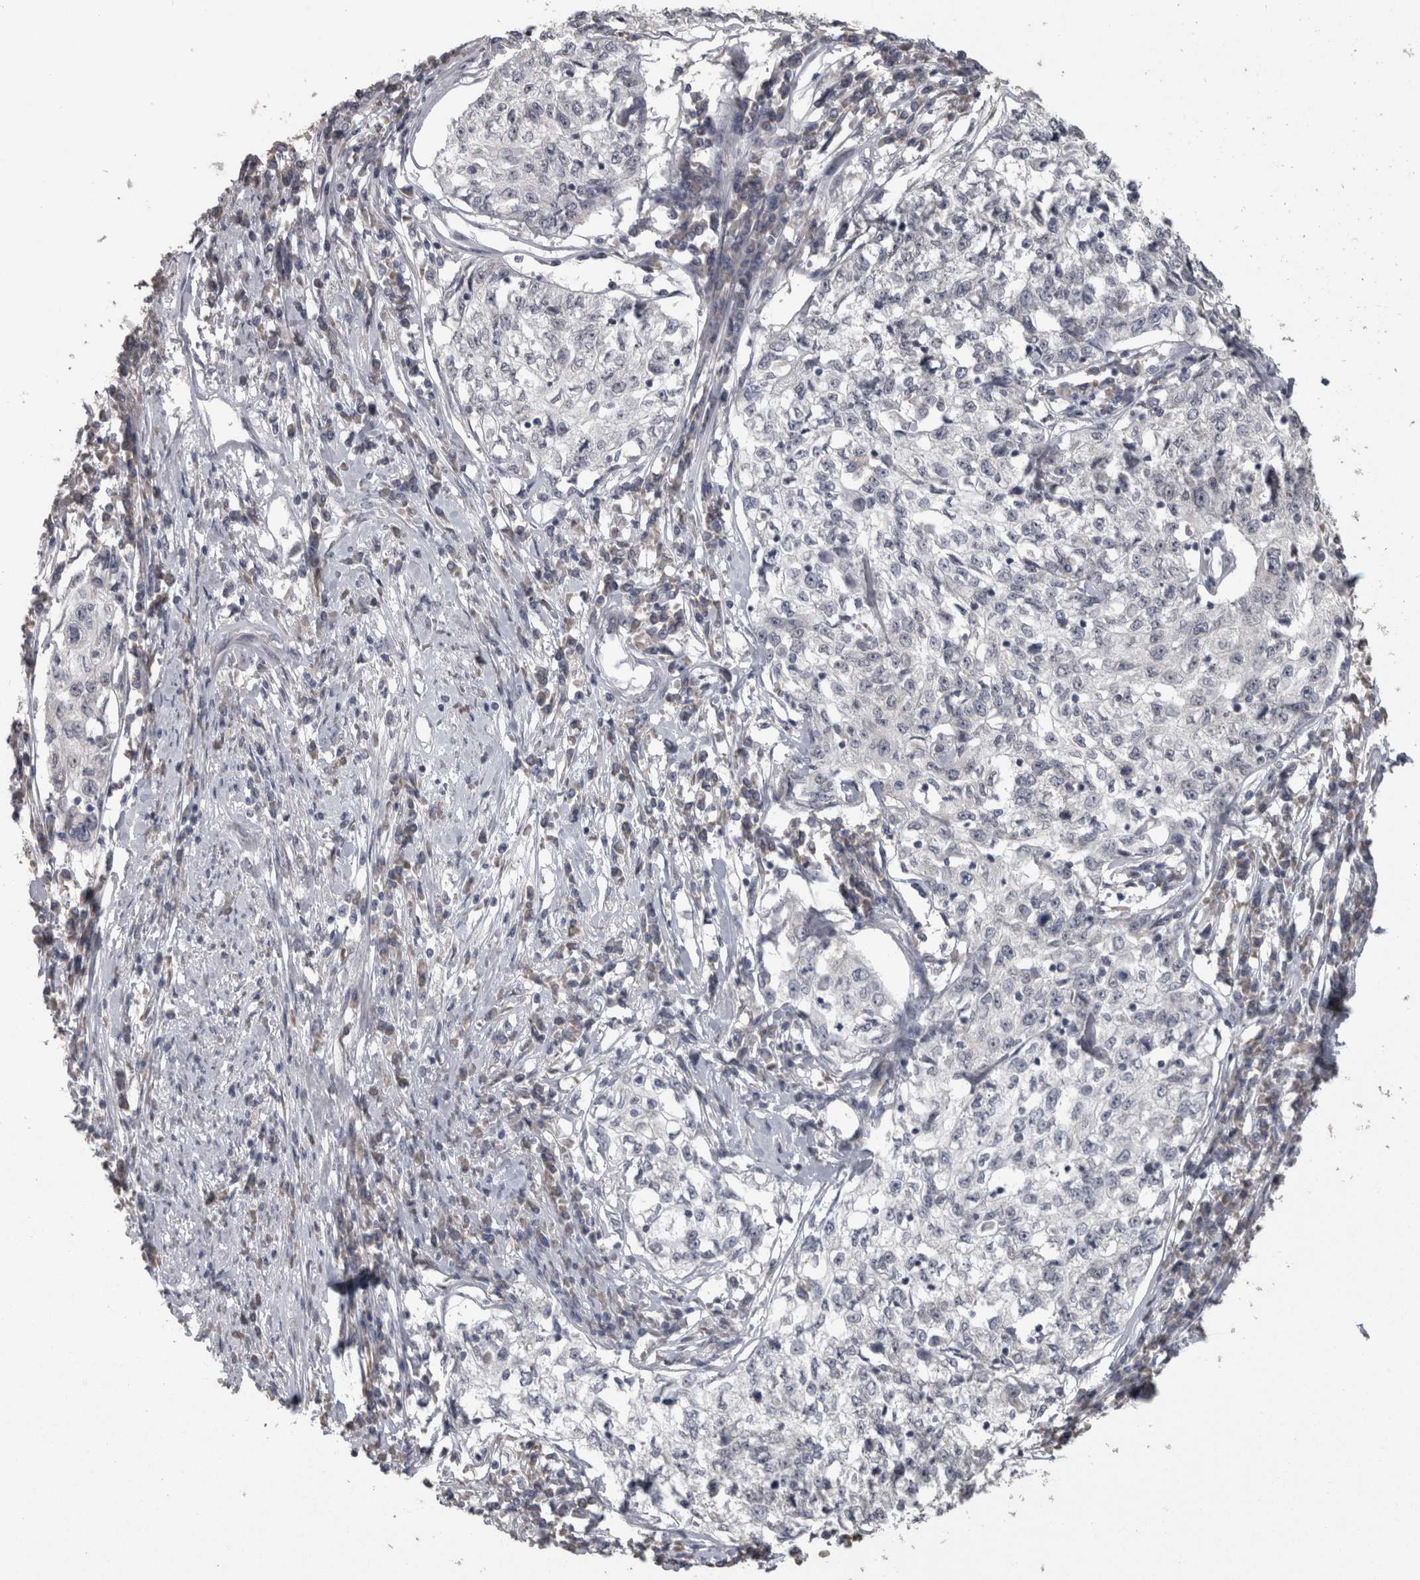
{"staining": {"intensity": "negative", "quantity": "none", "location": "none"}, "tissue": "cervical cancer", "cell_type": "Tumor cells", "image_type": "cancer", "snomed": [{"axis": "morphology", "description": "Squamous cell carcinoma, NOS"}, {"axis": "topography", "description": "Cervix"}], "caption": "An IHC photomicrograph of cervical cancer (squamous cell carcinoma) is shown. There is no staining in tumor cells of cervical cancer (squamous cell carcinoma).", "gene": "RAB29", "patient": {"sex": "female", "age": 57}}